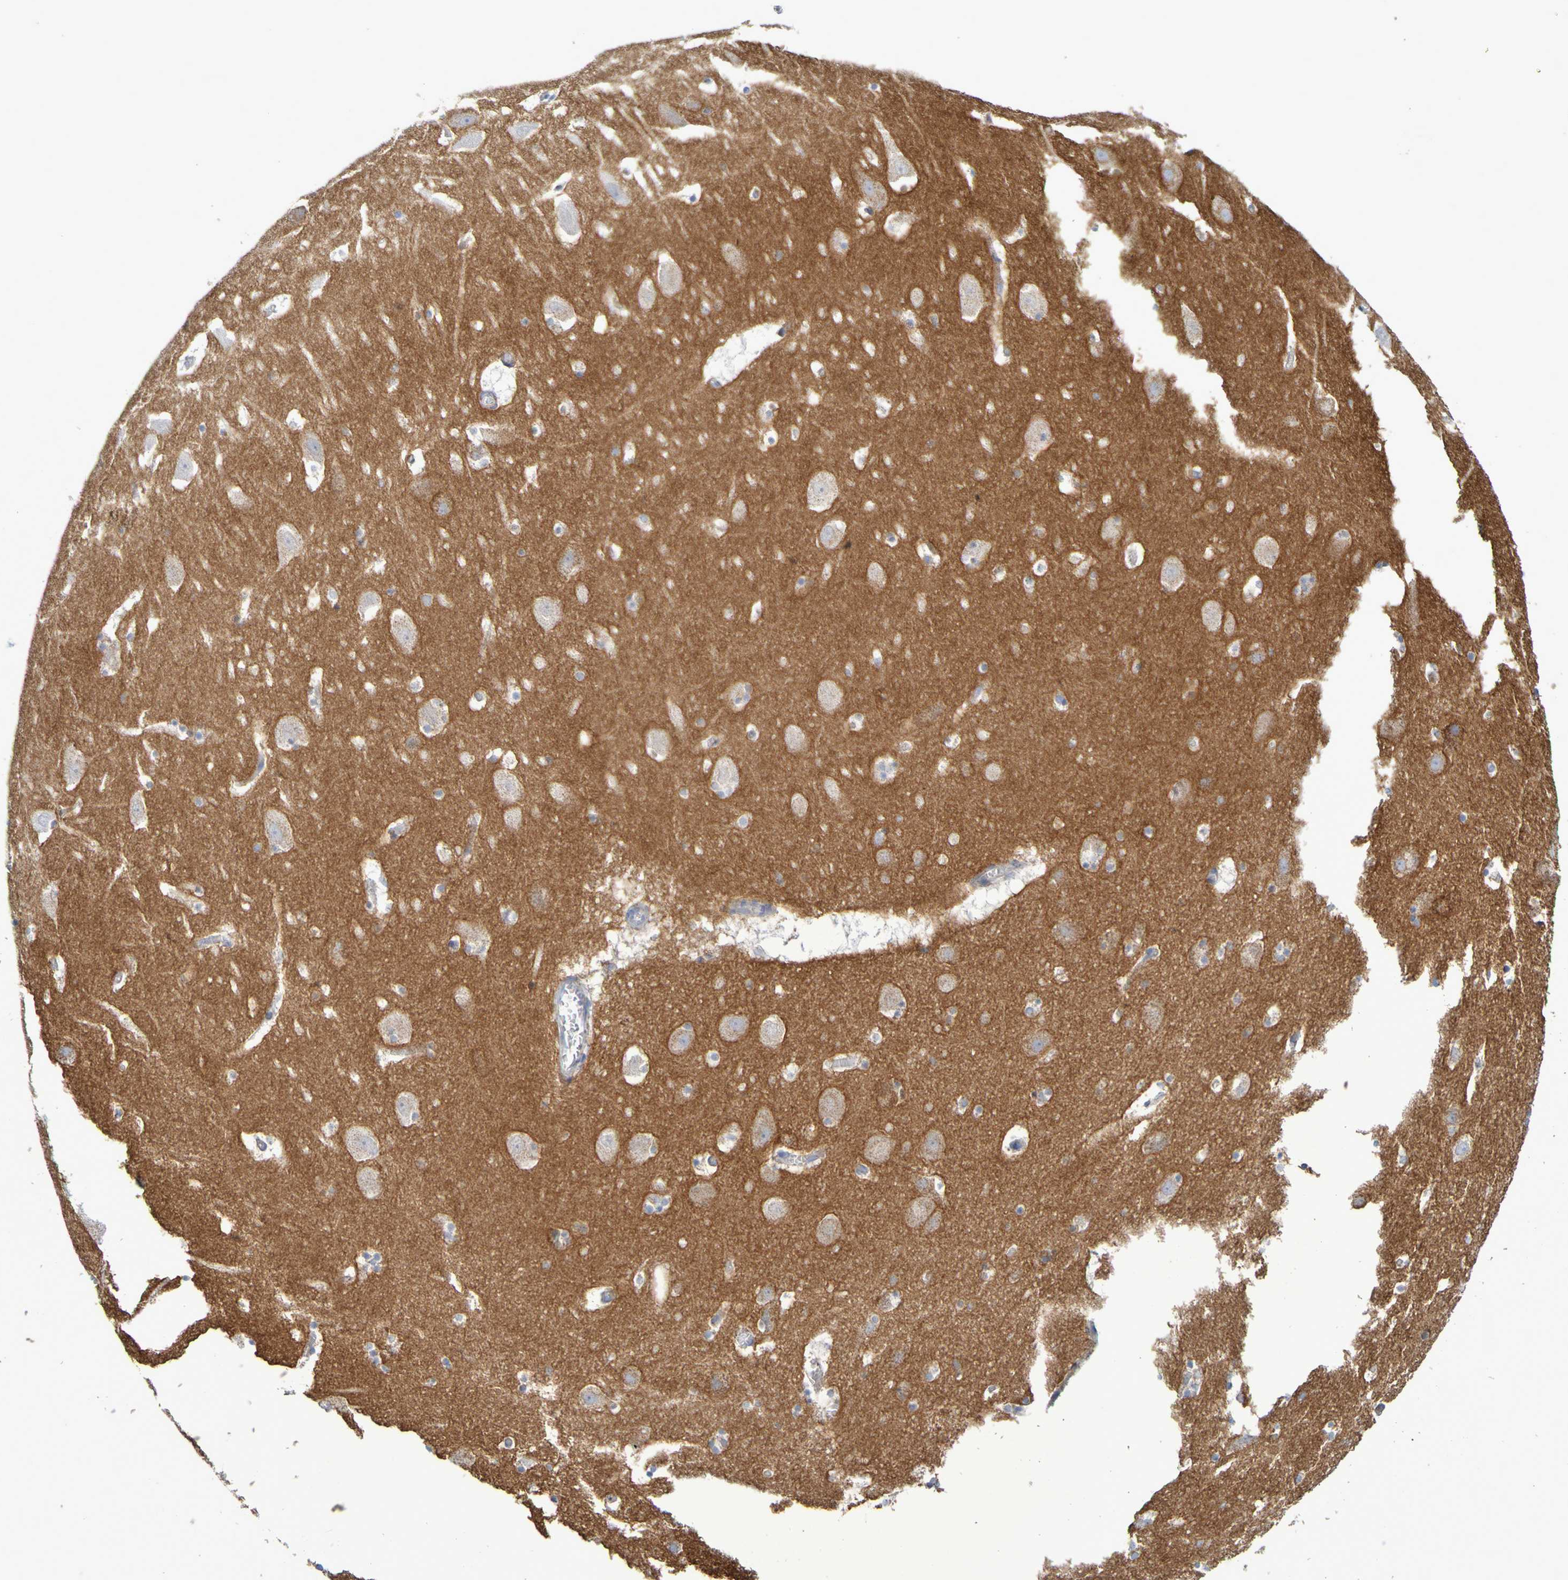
{"staining": {"intensity": "weak", "quantity": "<25%", "location": "cytoplasmic/membranous"}, "tissue": "hippocampus", "cell_type": "Glial cells", "image_type": "normal", "snomed": [{"axis": "morphology", "description": "Normal tissue, NOS"}, {"axis": "topography", "description": "Hippocampus"}], "caption": "High power microscopy image of an immunohistochemistry (IHC) micrograph of unremarkable hippocampus, revealing no significant positivity in glial cells. (Brightfield microscopy of DAB (3,3'-diaminobenzidine) immunohistochemistry (IHC) at high magnification).", "gene": "CNTN2", "patient": {"sex": "male", "age": 45}}